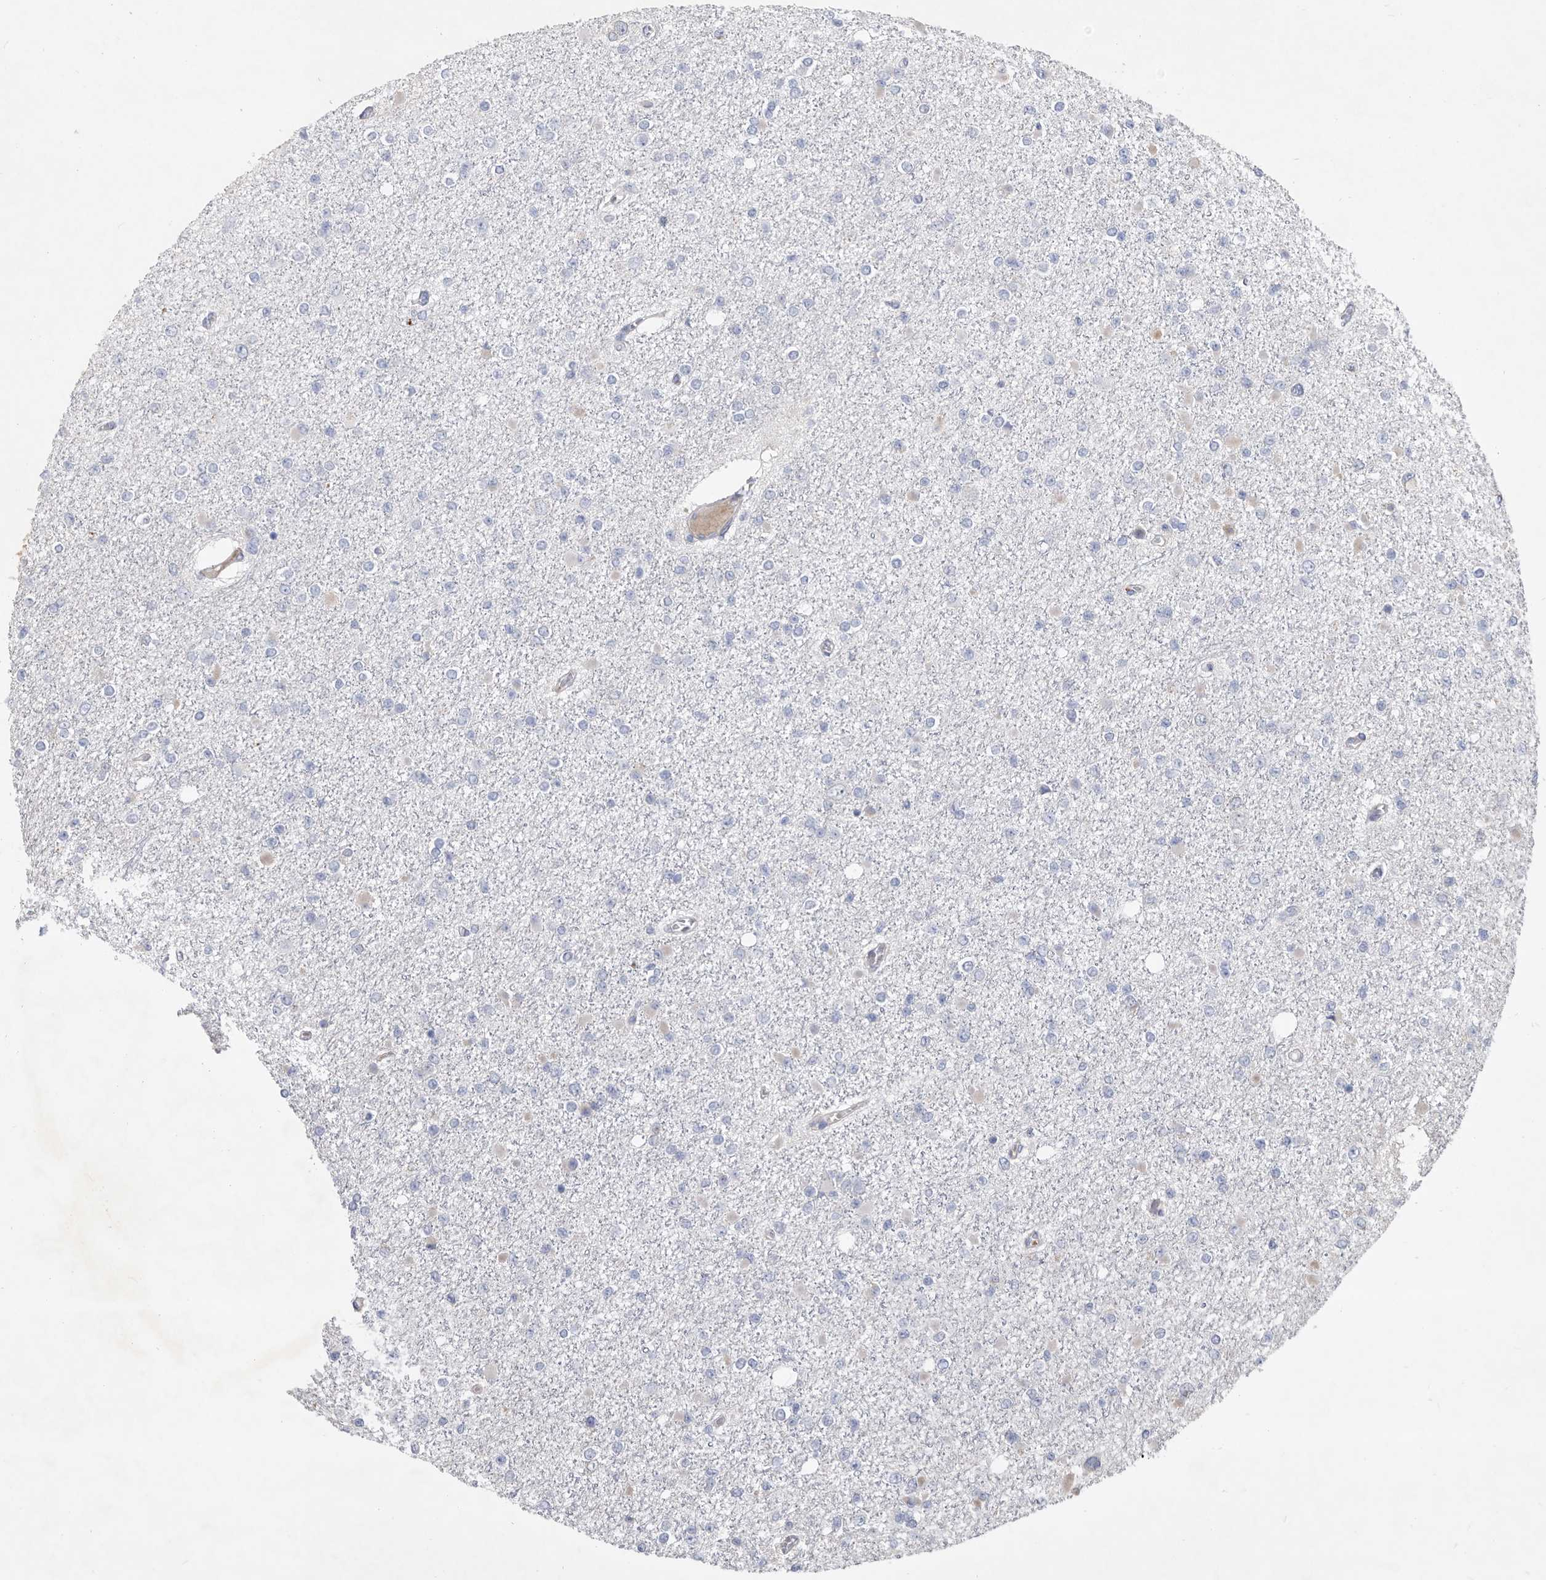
{"staining": {"intensity": "negative", "quantity": "none", "location": "none"}, "tissue": "glioma", "cell_type": "Tumor cells", "image_type": "cancer", "snomed": [{"axis": "morphology", "description": "Glioma, malignant, Low grade"}, {"axis": "topography", "description": "Brain"}], "caption": "IHC of malignant glioma (low-grade) exhibits no positivity in tumor cells.", "gene": "ATP13A3", "patient": {"sex": "female", "age": 22}}